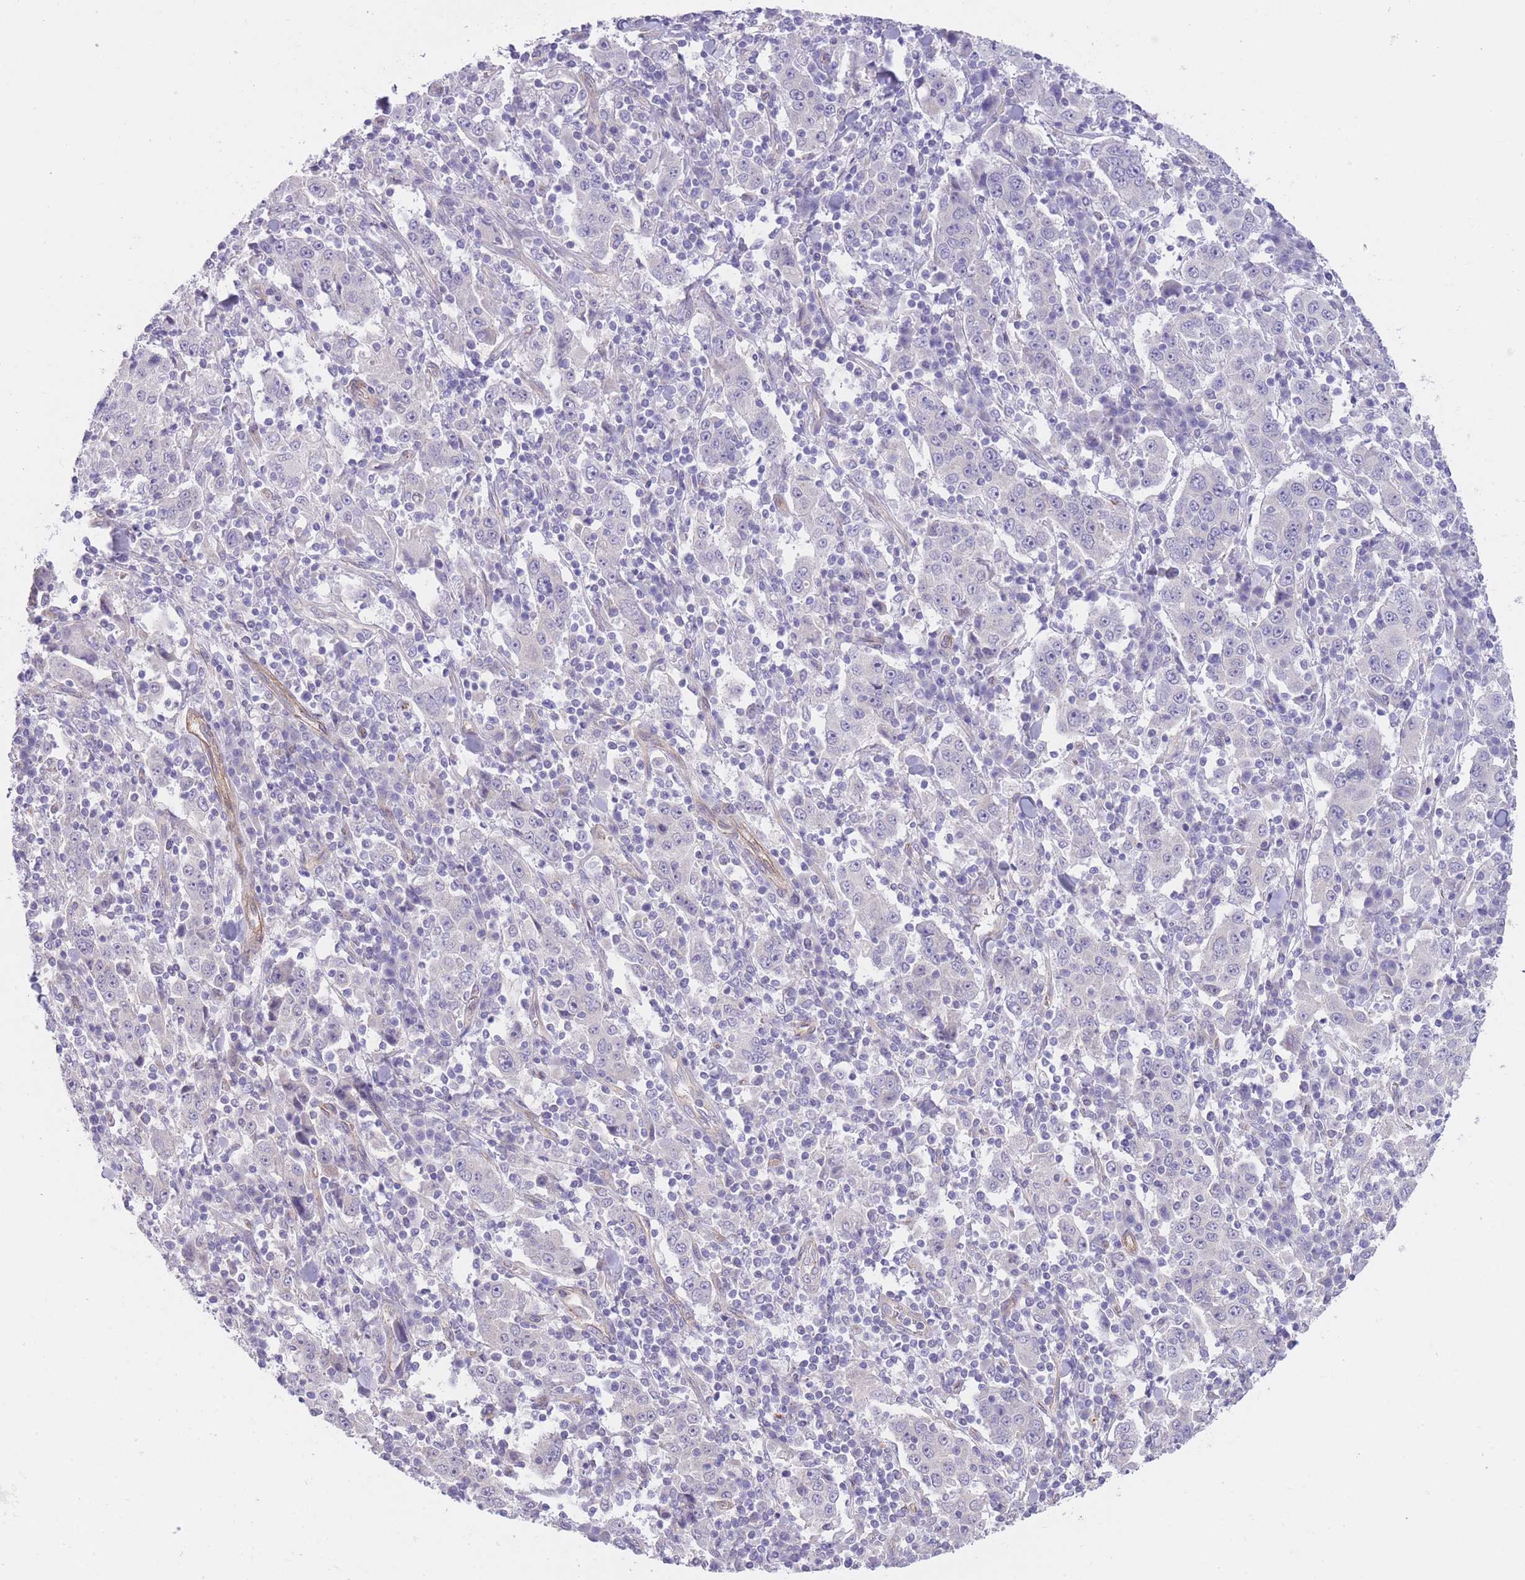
{"staining": {"intensity": "negative", "quantity": "none", "location": "none"}, "tissue": "stomach cancer", "cell_type": "Tumor cells", "image_type": "cancer", "snomed": [{"axis": "morphology", "description": "Normal tissue, NOS"}, {"axis": "morphology", "description": "Adenocarcinoma, NOS"}, {"axis": "topography", "description": "Stomach, upper"}, {"axis": "topography", "description": "Stomach"}], "caption": "Stomach cancer stained for a protein using IHC shows no expression tumor cells.", "gene": "QTRT1", "patient": {"sex": "male", "age": 59}}